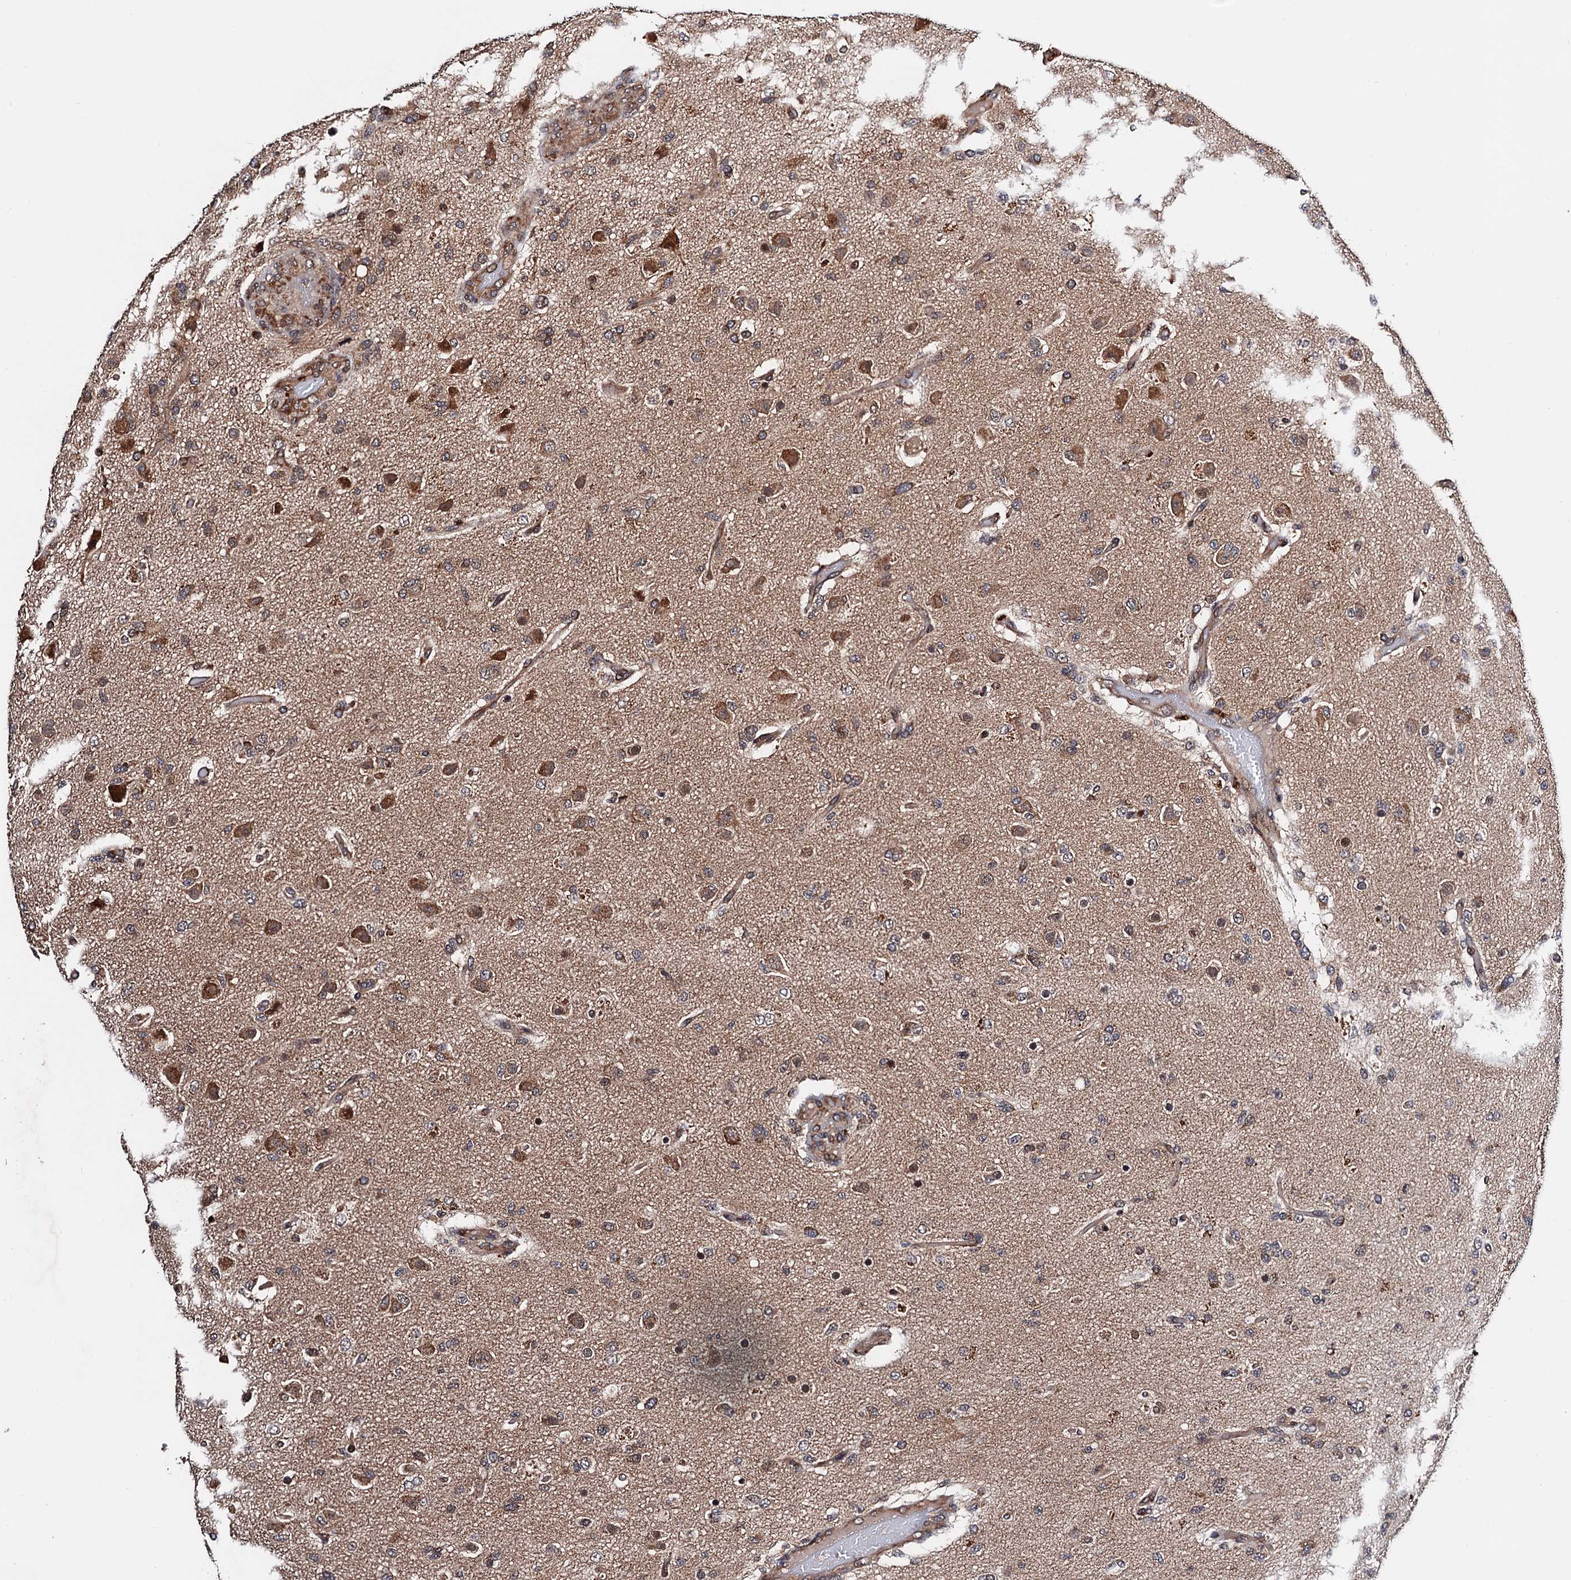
{"staining": {"intensity": "strong", "quantity": "25%-75%", "location": "cytoplasmic/membranous"}, "tissue": "glioma", "cell_type": "Tumor cells", "image_type": "cancer", "snomed": [{"axis": "morphology", "description": "Glioma, malignant, High grade"}, {"axis": "topography", "description": "Brain"}], "caption": "Immunohistochemical staining of glioma displays high levels of strong cytoplasmic/membranous staining in about 25%-75% of tumor cells.", "gene": "NAA16", "patient": {"sex": "female", "age": 74}}